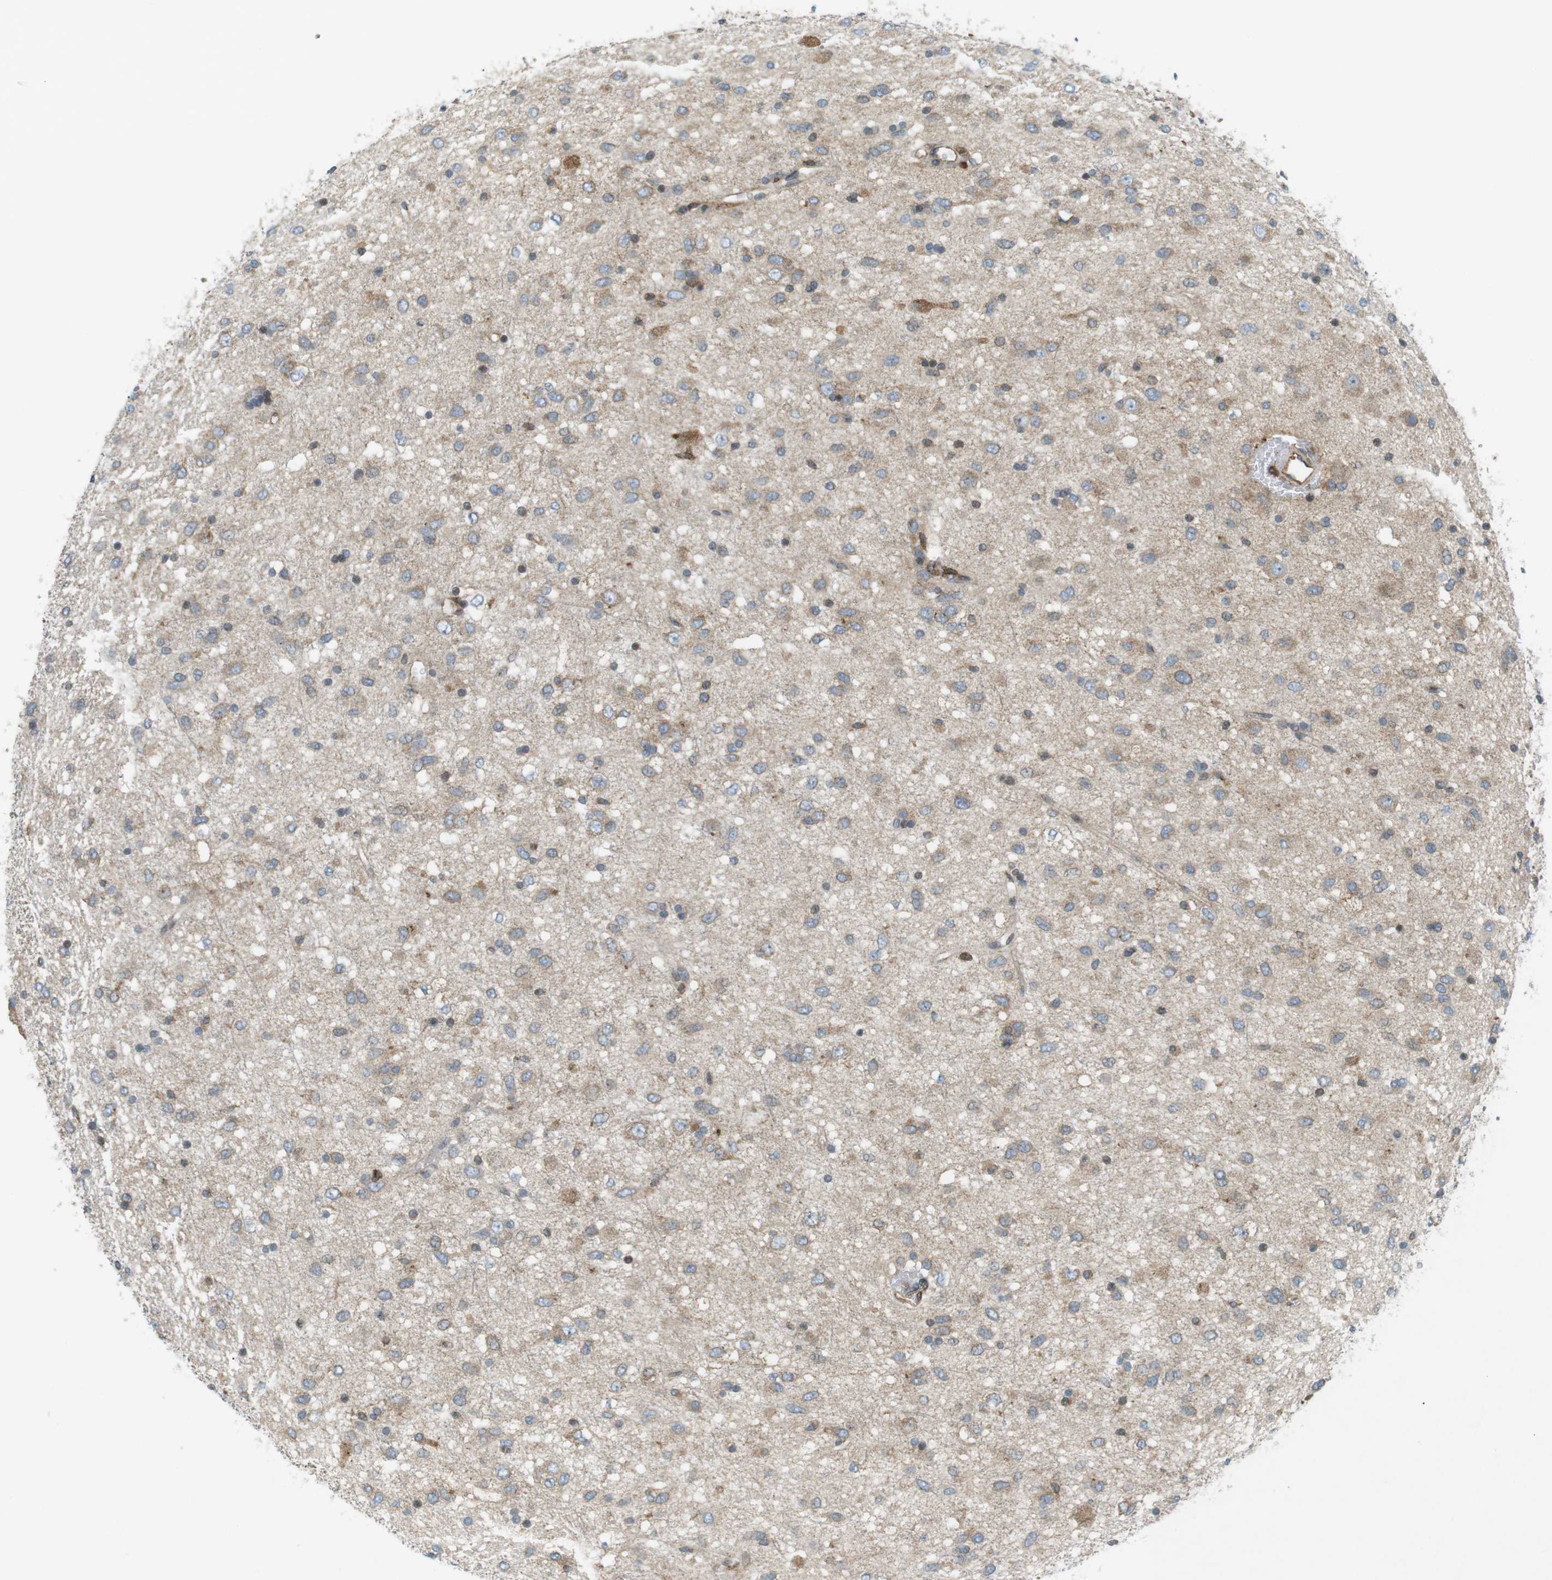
{"staining": {"intensity": "weak", "quantity": "25%-75%", "location": "cytoplasmic/membranous"}, "tissue": "glioma", "cell_type": "Tumor cells", "image_type": "cancer", "snomed": [{"axis": "morphology", "description": "Glioma, malignant, Low grade"}, {"axis": "topography", "description": "Brain"}], "caption": "Protein staining of malignant glioma (low-grade) tissue exhibits weak cytoplasmic/membranous staining in approximately 25%-75% of tumor cells. (Brightfield microscopy of DAB IHC at high magnification).", "gene": "FLII", "patient": {"sex": "male", "age": 77}}